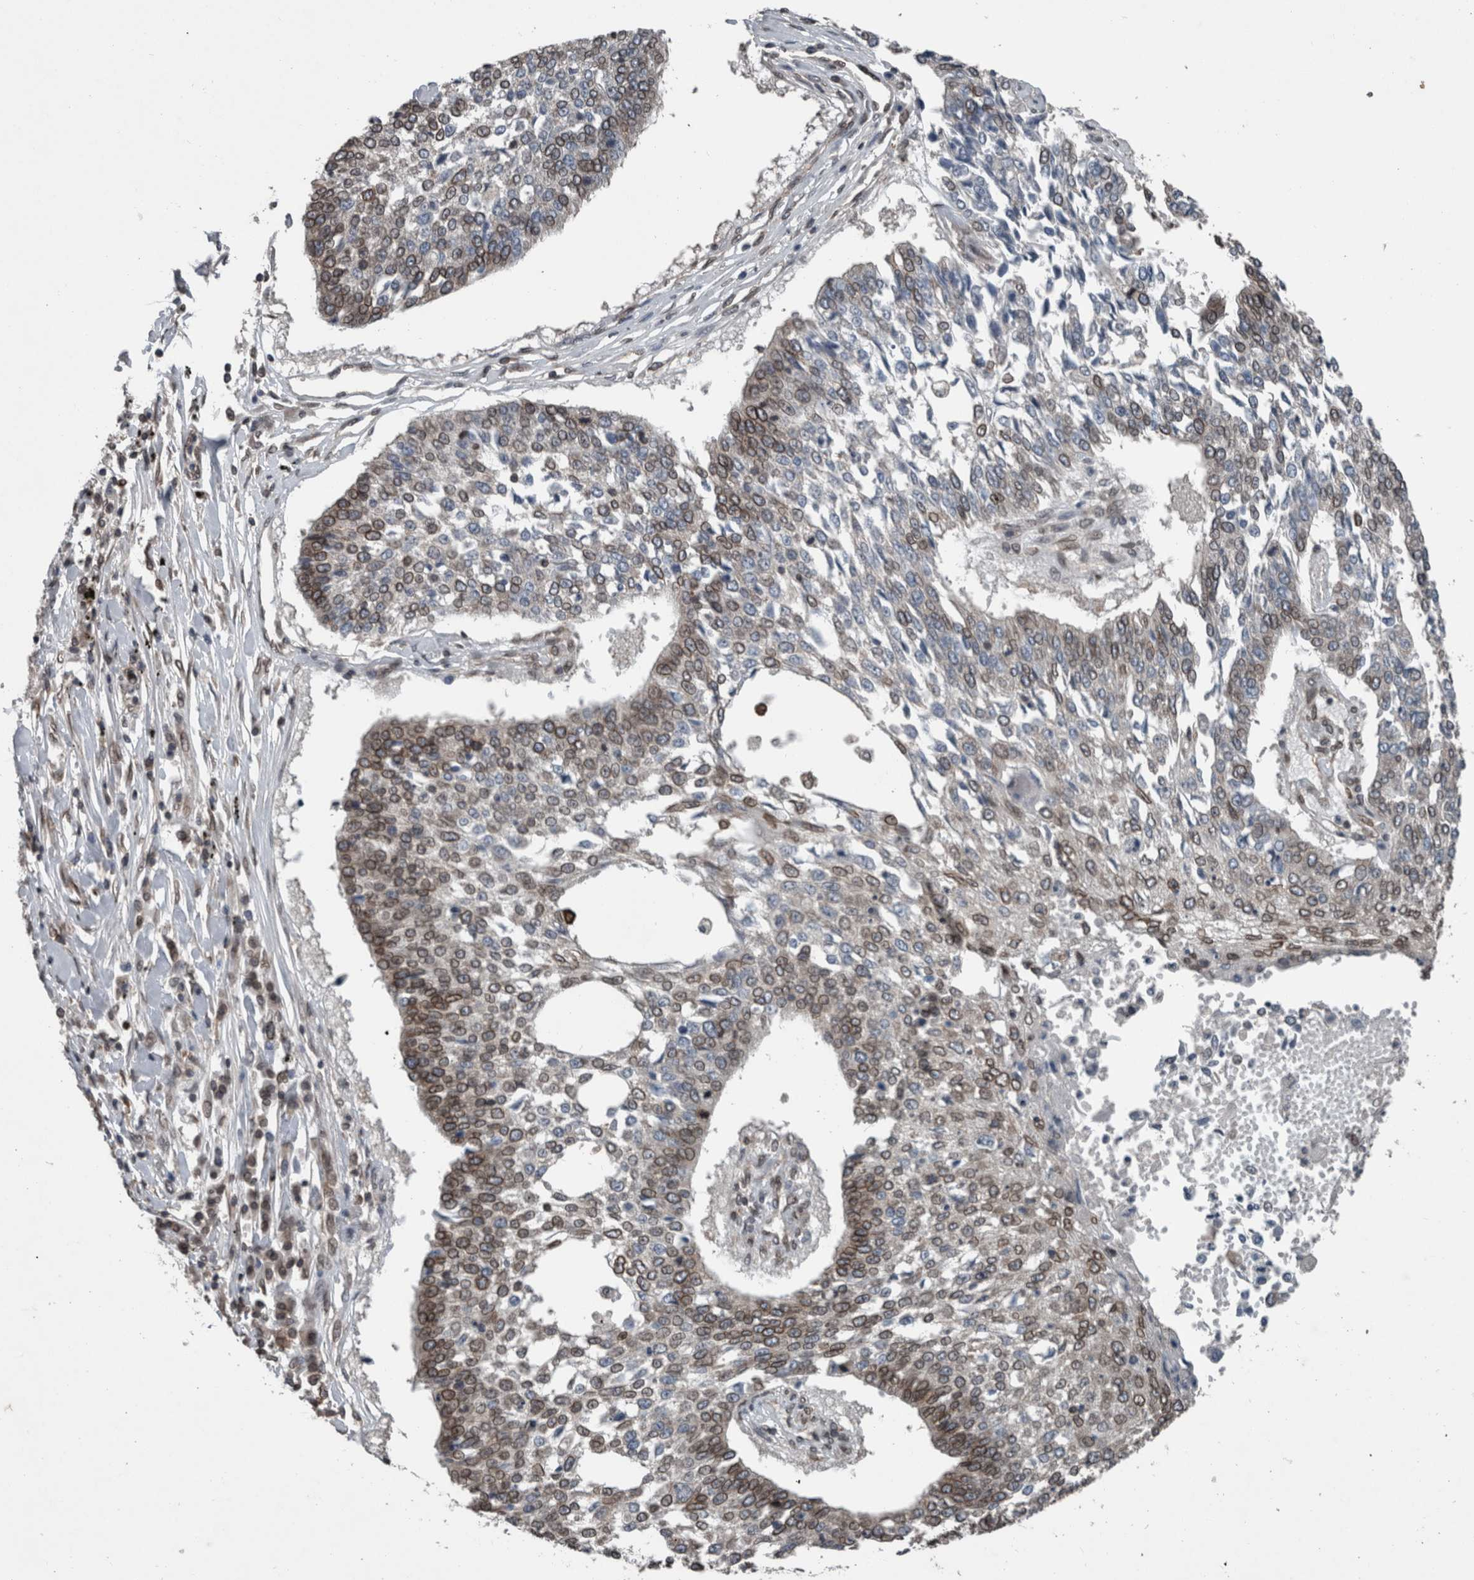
{"staining": {"intensity": "moderate", "quantity": "25%-75%", "location": "cytoplasmic/membranous,nuclear"}, "tissue": "lung cancer", "cell_type": "Tumor cells", "image_type": "cancer", "snomed": [{"axis": "morphology", "description": "Normal tissue, NOS"}, {"axis": "morphology", "description": "Squamous cell carcinoma, NOS"}, {"axis": "topography", "description": "Cartilage tissue"}, {"axis": "topography", "description": "Bronchus"}, {"axis": "topography", "description": "Lung"}, {"axis": "topography", "description": "Peripheral nerve tissue"}], "caption": "Lung squamous cell carcinoma stained for a protein (brown) exhibits moderate cytoplasmic/membranous and nuclear positive positivity in about 25%-75% of tumor cells.", "gene": "RANBP2", "patient": {"sex": "female", "age": 49}}